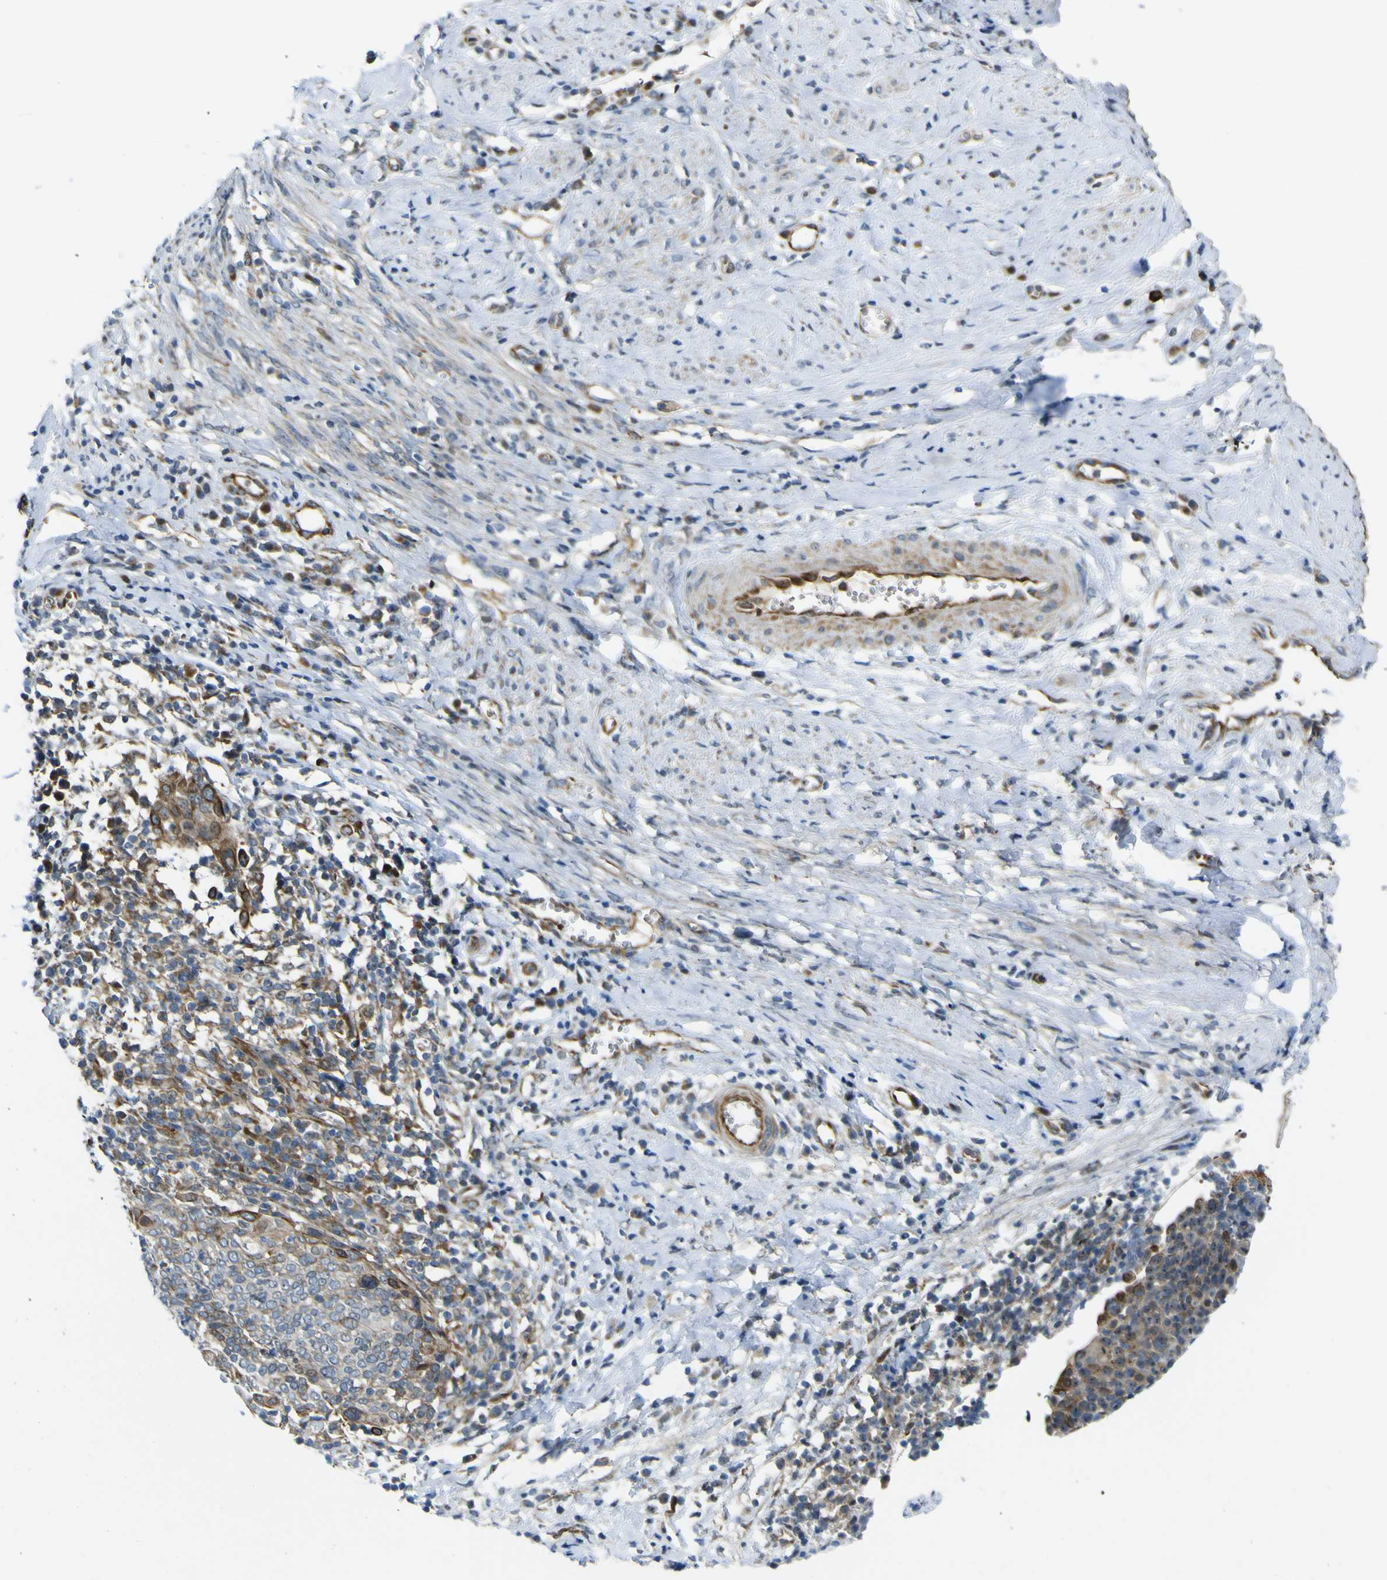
{"staining": {"intensity": "strong", "quantity": "<25%", "location": "cytoplasmic/membranous"}, "tissue": "cervical cancer", "cell_type": "Tumor cells", "image_type": "cancer", "snomed": [{"axis": "morphology", "description": "Squamous cell carcinoma, NOS"}, {"axis": "topography", "description": "Cervix"}], "caption": "Protein staining by IHC shows strong cytoplasmic/membranous positivity in approximately <25% of tumor cells in cervical squamous cell carcinoma.", "gene": "KDM7A", "patient": {"sex": "female", "age": 40}}